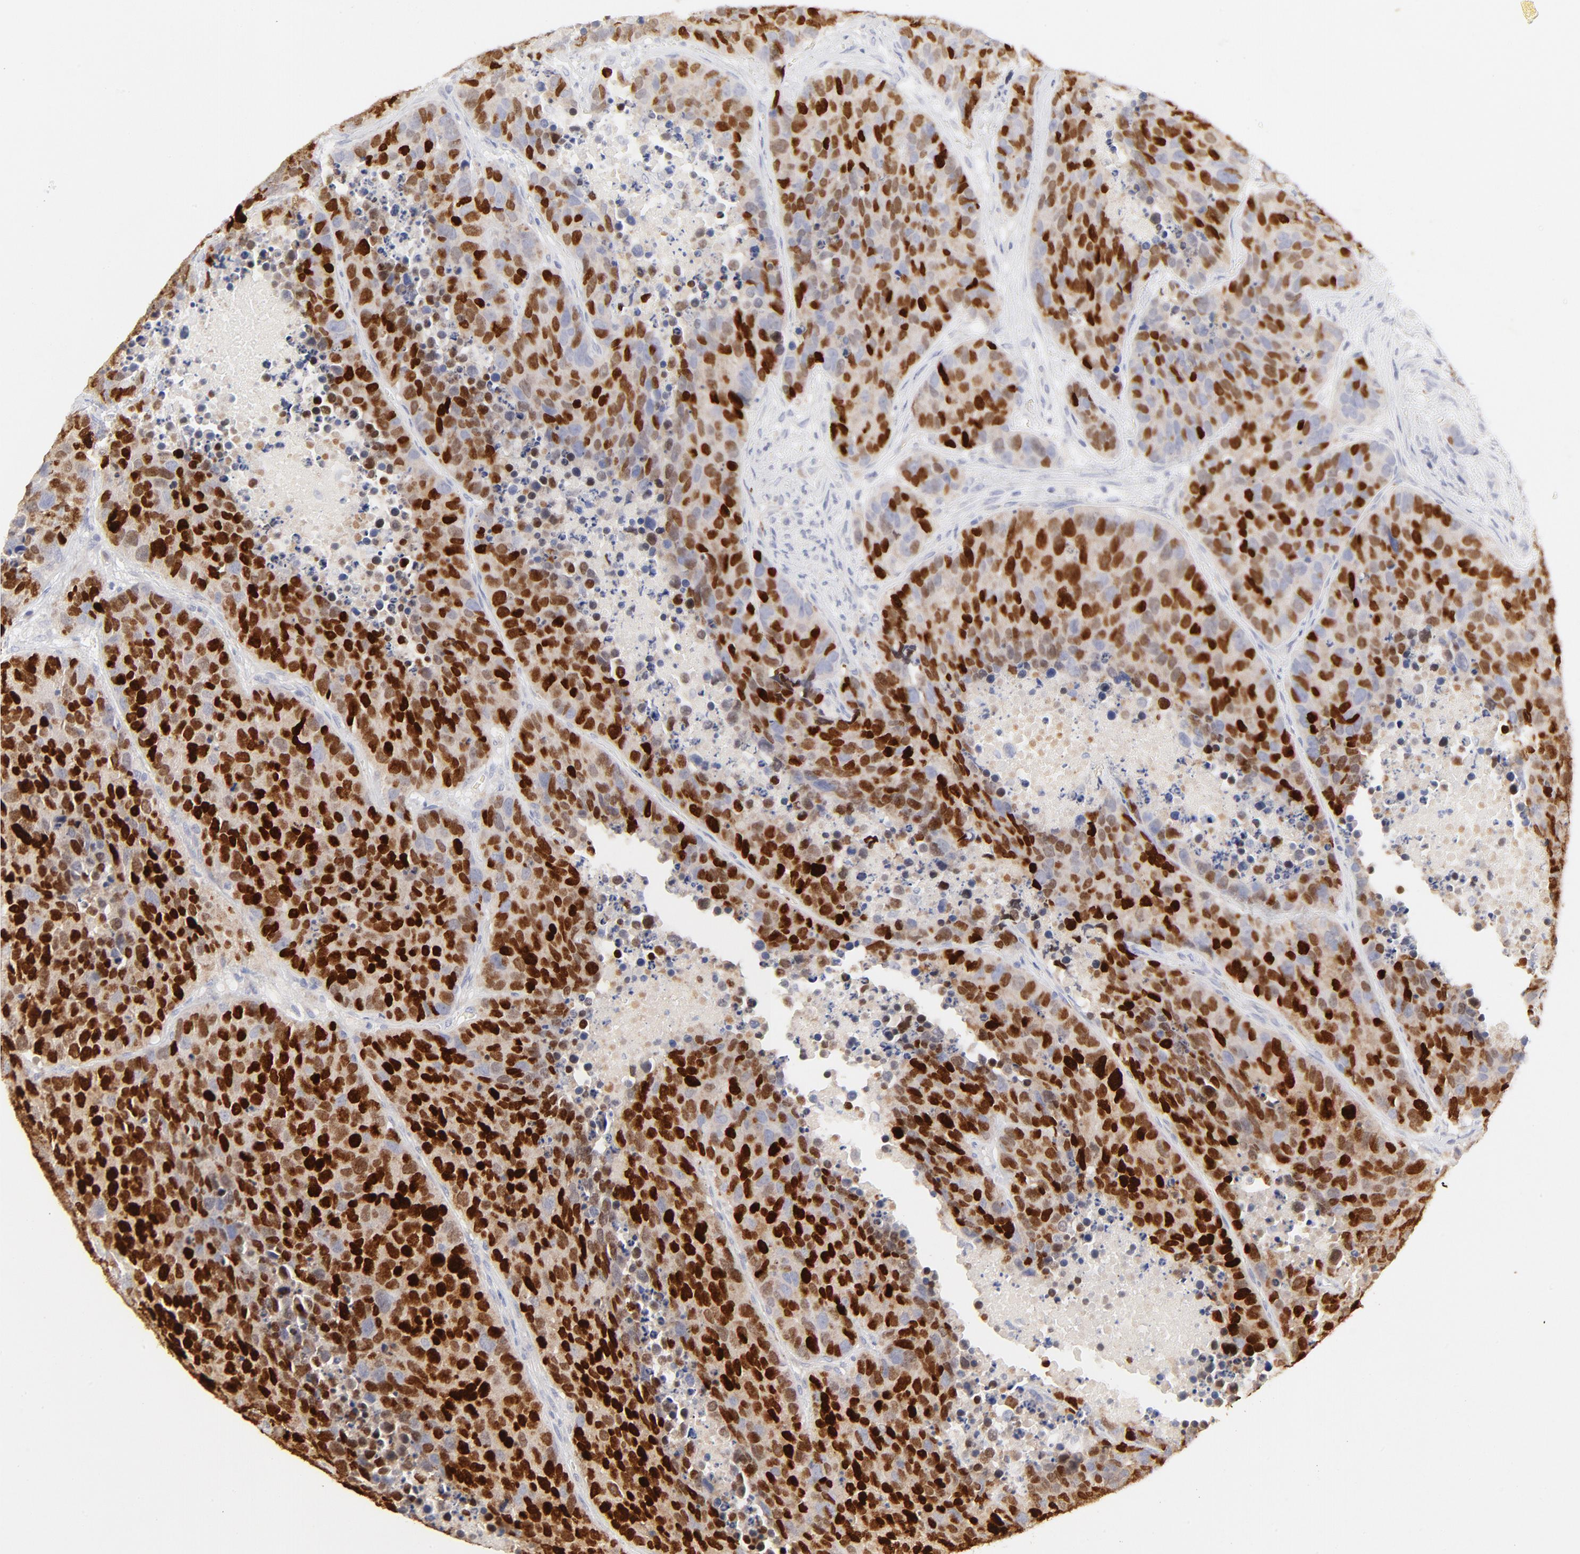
{"staining": {"intensity": "strong", "quantity": ">75%", "location": "nuclear"}, "tissue": "carcinoid", "cell_type": "Tumor cells", "image_type": "cancer", "snomed": [{"axis": "morphology", "description": "Carcinoid, malignant, NOS"}, {"axis": "topography", "description": "Lung"}], "caption": "Protein analysis of carcinoid (malignant) tissue reveals strong nuclear expression in about >75% of tumor cells.", "gene": "NKX2-2", "patient": {"sex": "male", "age": 60}}